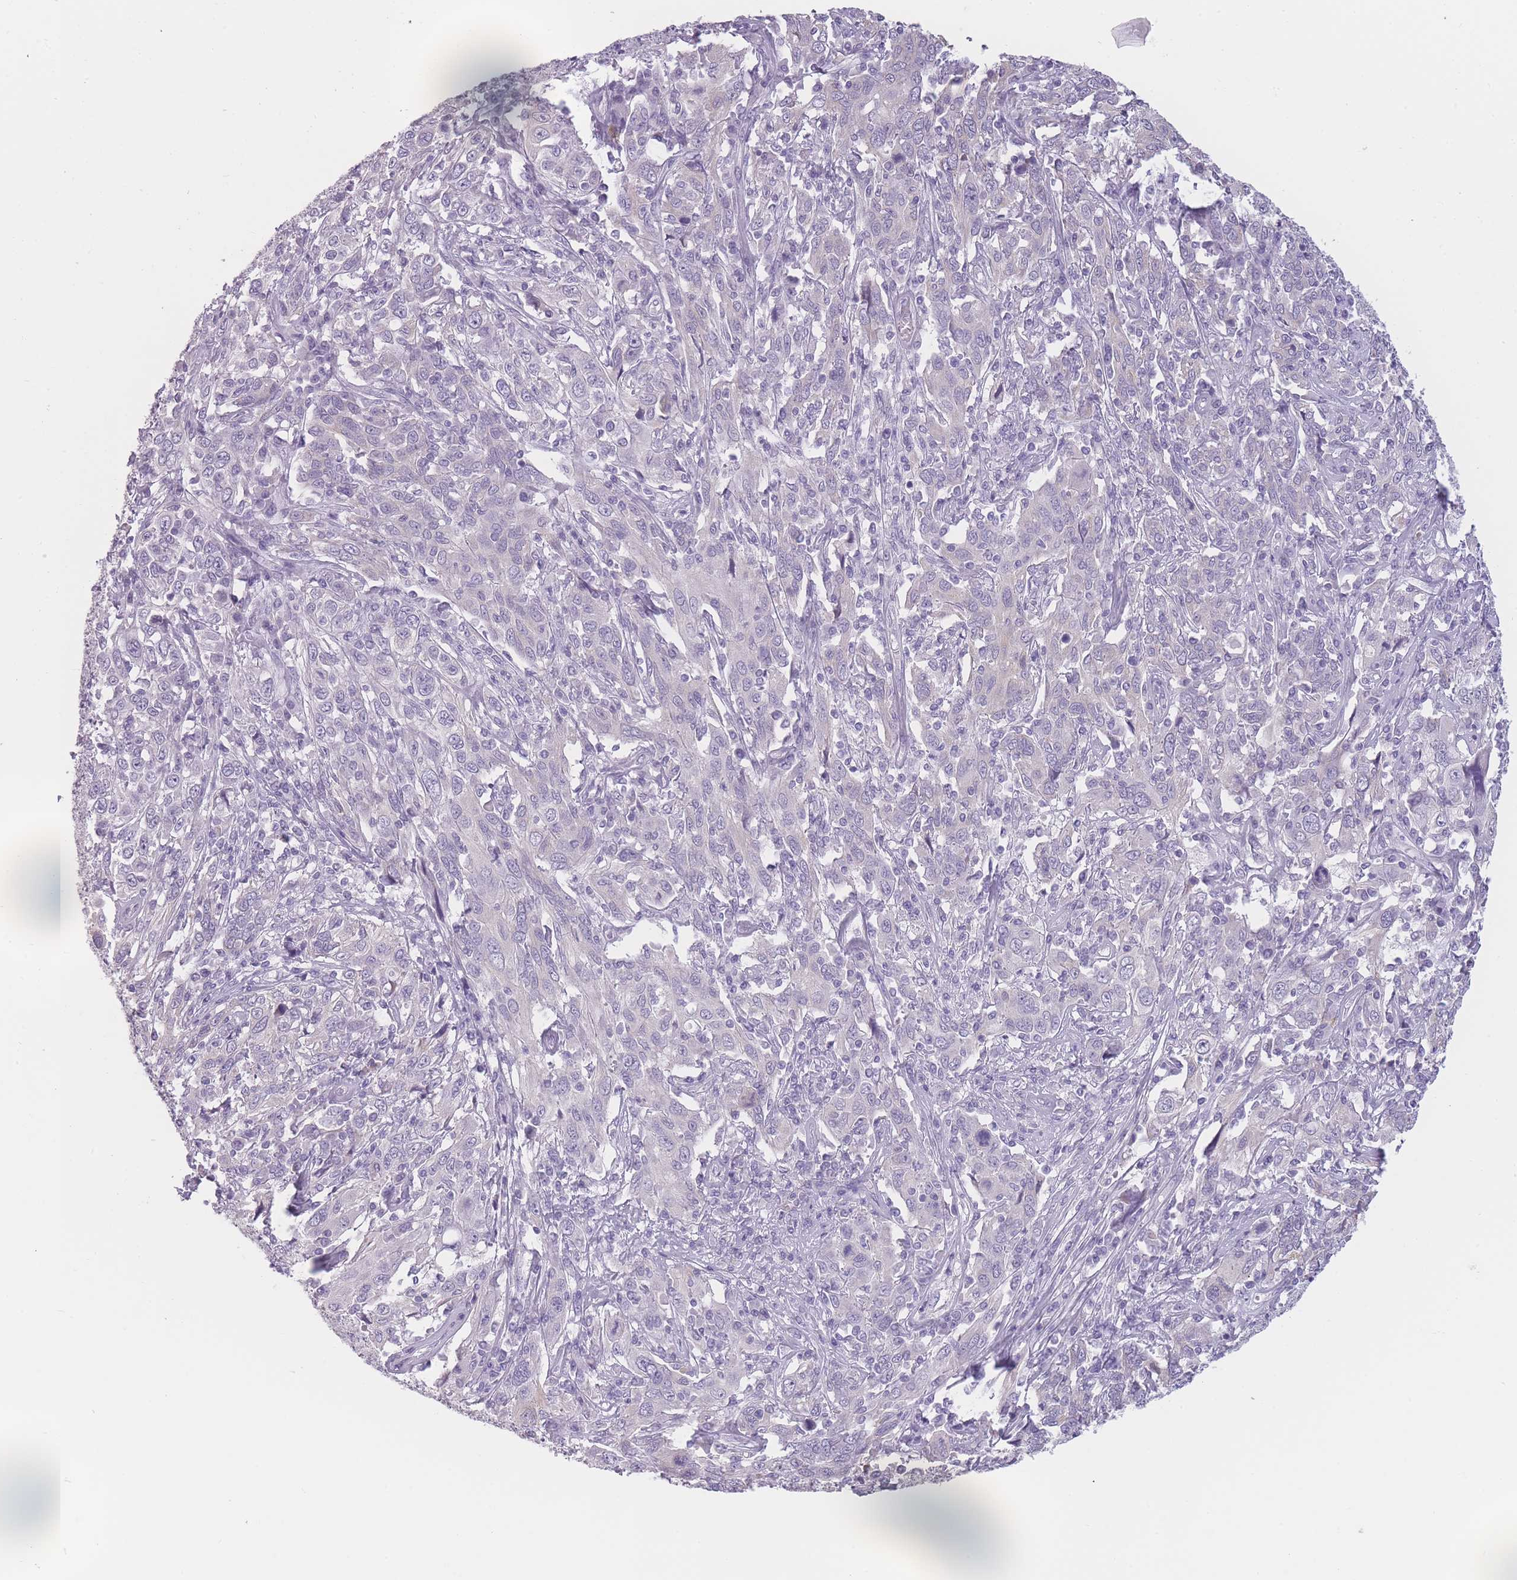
{"staining": {"intensity": "negative", "quantity": "none", "location": "none"}, "tissue": "cervical cancer", "cell_type": "Tumor cells", "image_type": "cancer", "snomed": [{"axis": "morphology", "description": "Squamous cell carcinoma, NOS"}, {"axis": "topography", "description": "Cervix"}], "caption": "Tumor cells are negative for brown protein staining in cervical cancer (squamous cell carcinoma). Nuclei are stained in blue.", "gene": "TMEM236", "patient": {"sex": "female", "age": 46}}